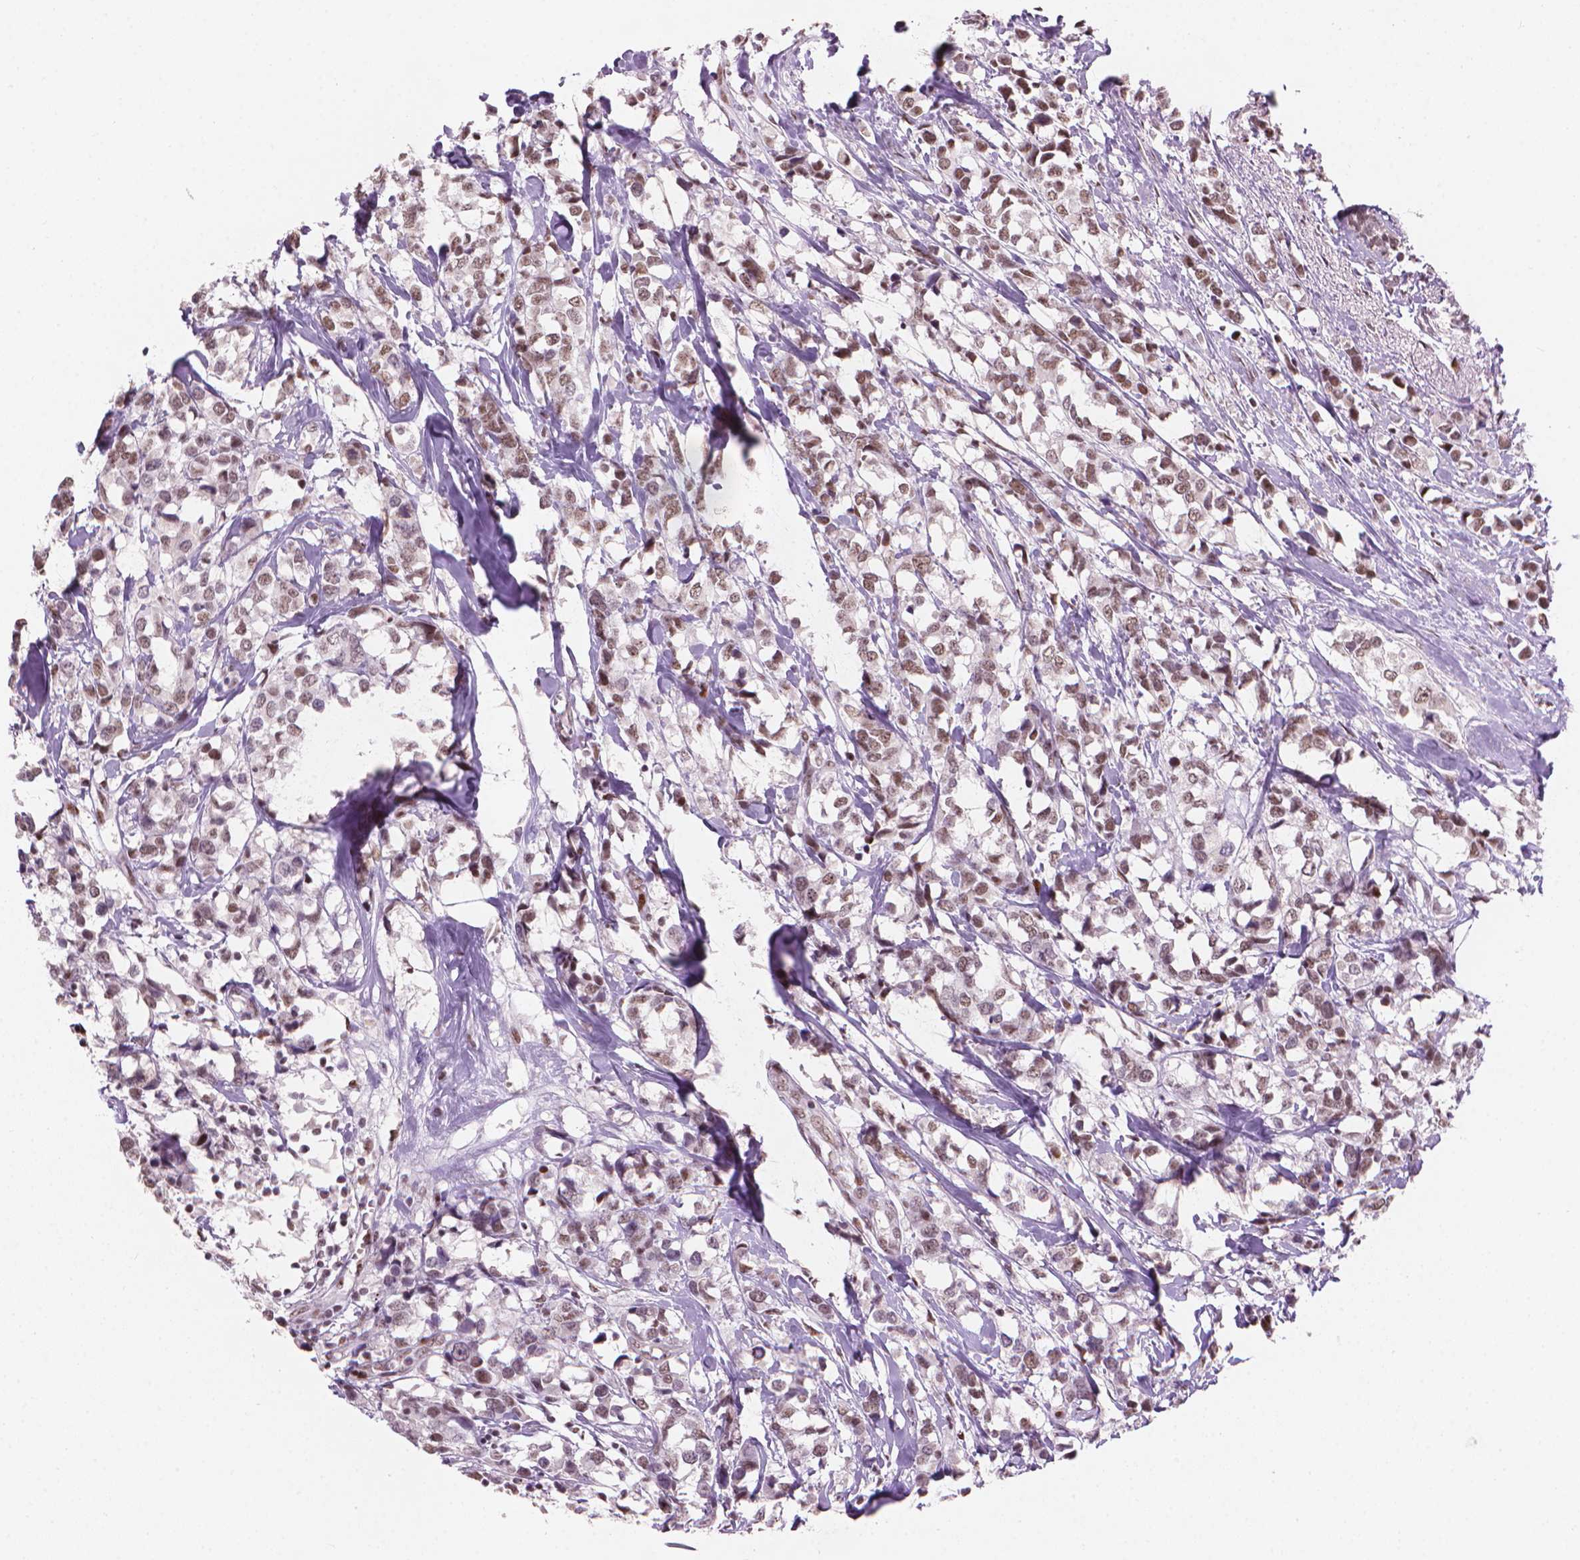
{"staining": {"intensity": "weak", "quantity": "25%-75%", "location": "nuclear"}, "tissue": "breast cancer", "cell_type": "Tumor cells", "image_type": "cancer", "snomed": [{"axis": "morphology", "description": "Lobular carcinoma"}, {"axis": "topography", "description": "Breast"}], "caption": "Lobular carcinoma (breast) tissue exhibits weak nuclear staining in approximately 25%-75% of tumor cells, visualized by immunohistochemistry.", "gene": "HES7", "patient": {"sex": "female", "age": 59}}